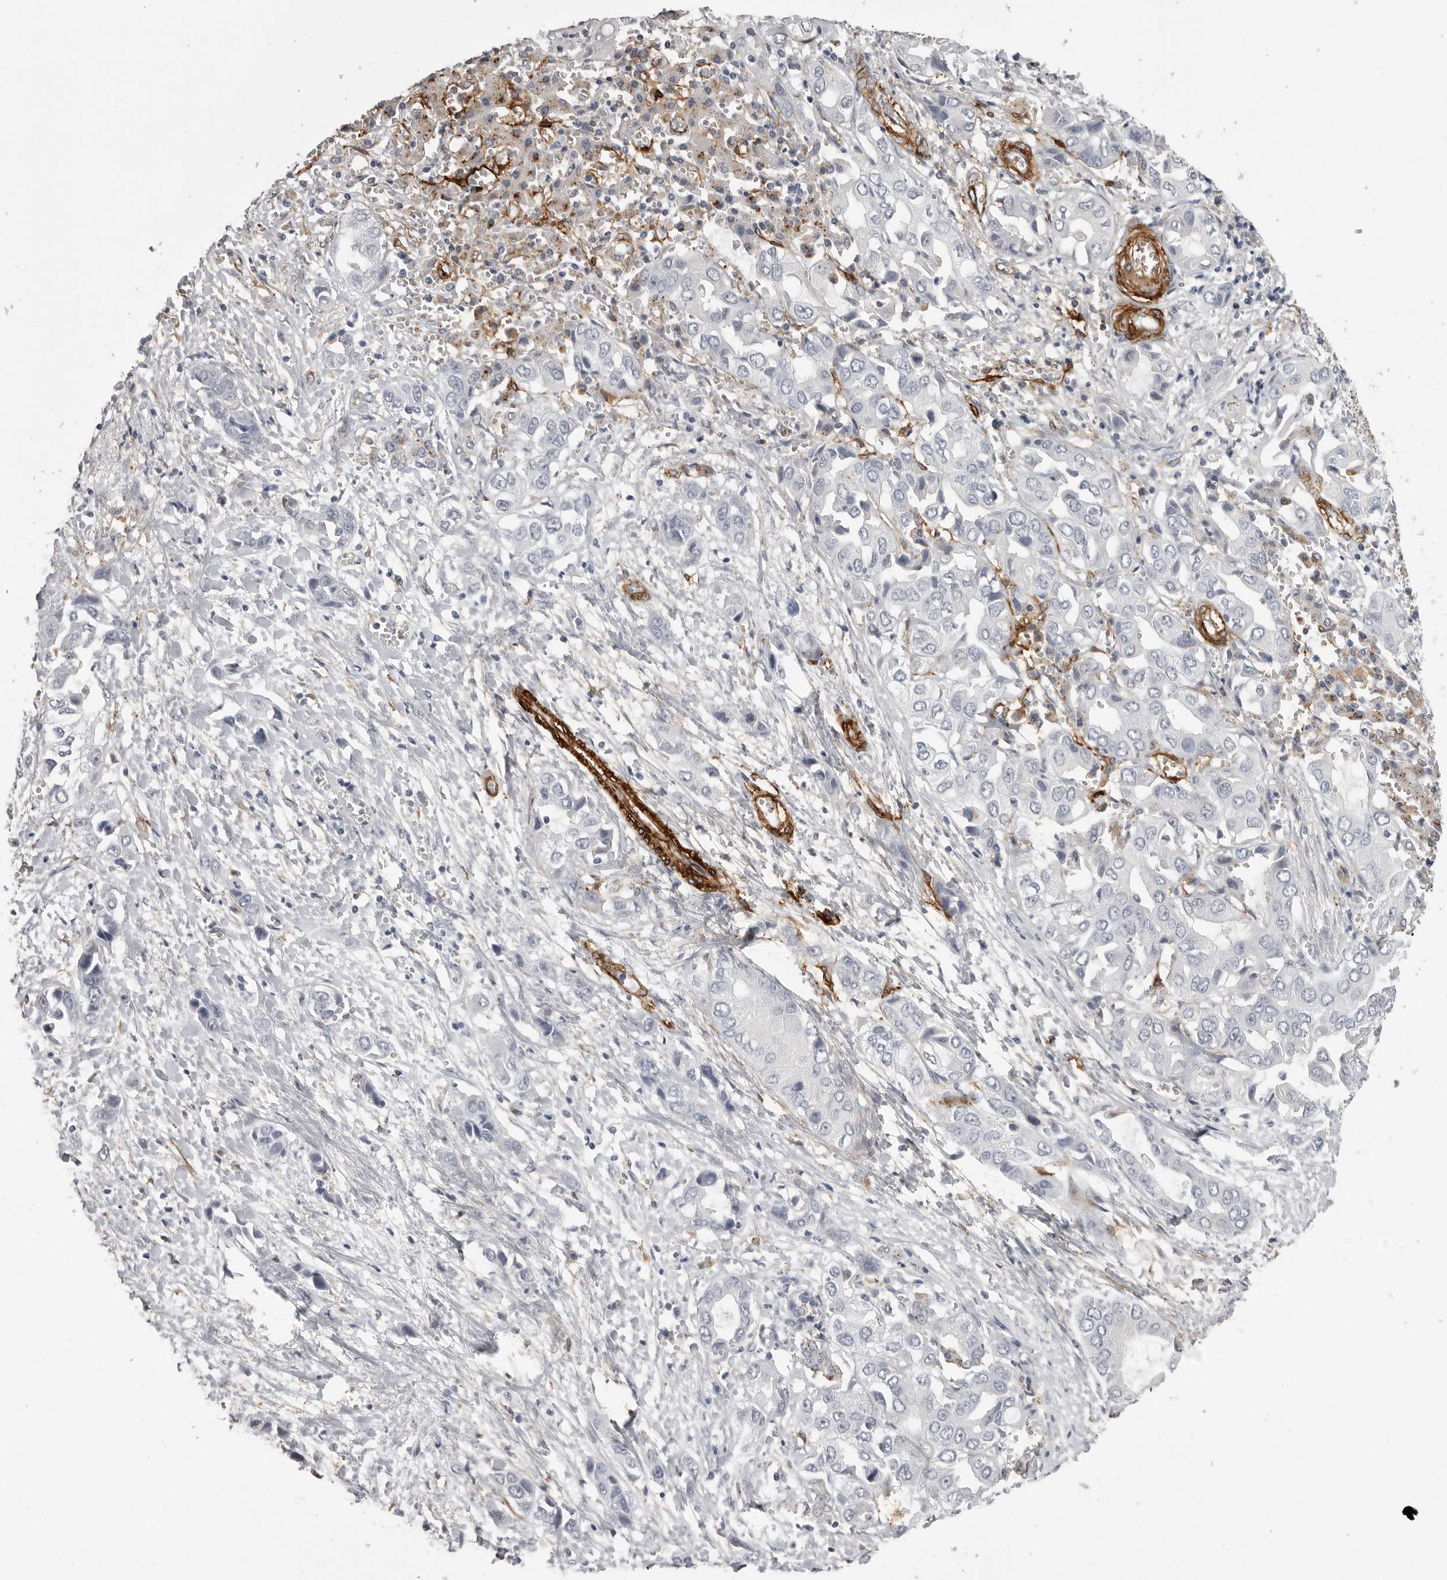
{"staining": {"intensity": "negative", "quantity": "none", "location": "none"}, "tissue": "liver cancer", "cell_type": "Tumor cells", "image_type": "cancer", "snomed": [{"axis": "morphology", "description": "Cholangiocarcinoma"}, {"axis": "topography", "description": "Liver"}], "caption": "IHC of human liver cholangiocarcinoma demonstrates no expression in tumor cells.", "gene": "AOC3", "patient": {"sex": "female", "age": 52}}